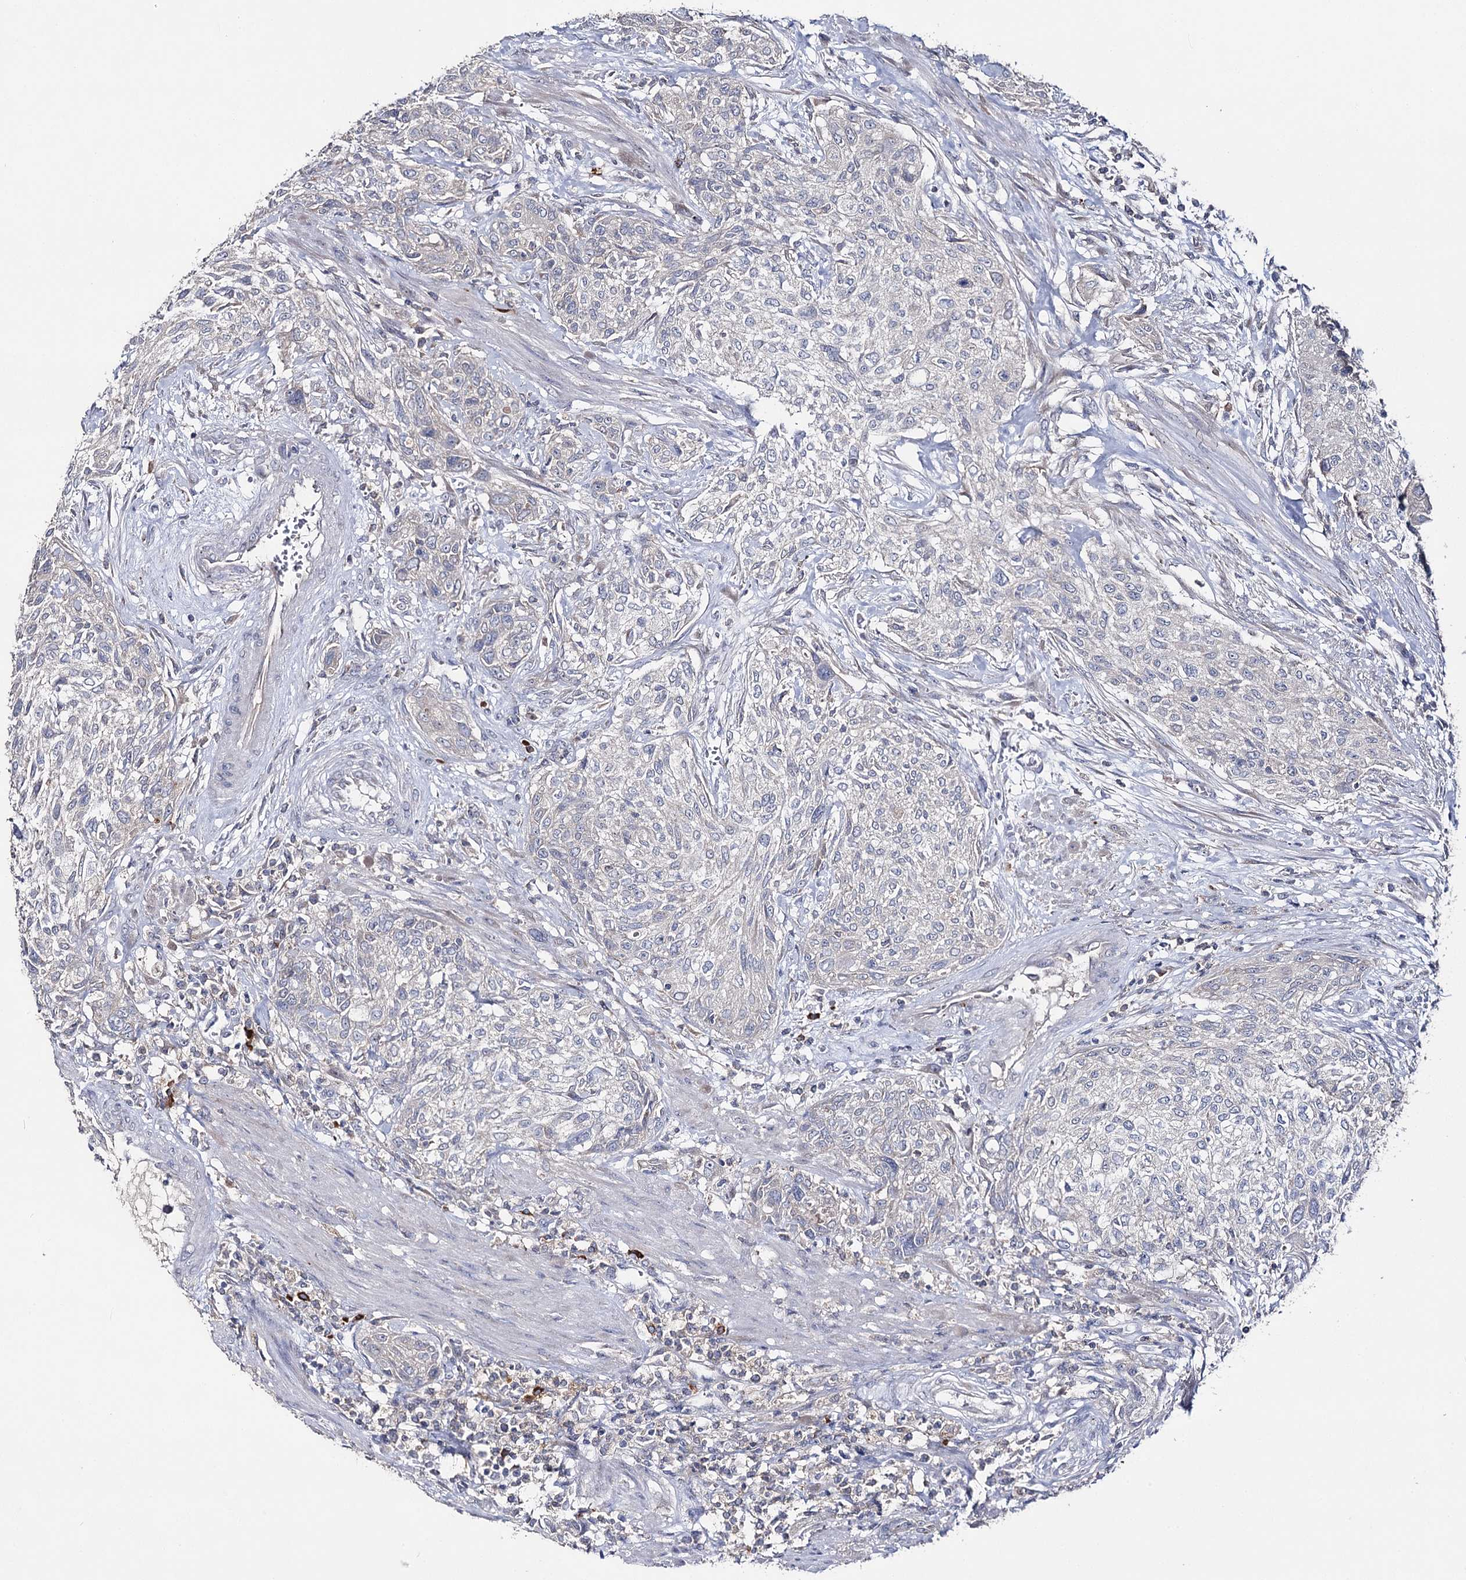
{"staining": {"intensity": "negative", "quantity": "none", "location": "none"}, "tissue": "urothelial cancer", "cell_type": "Tumor cells", "image_type": "cancer", "snomed": [{"axis": "morphology", "description": "Normal tissue, NOS"}, {"axis": "morphology", "description": "Urothelial carcinoma, NOS"}, {"axis": "topography", "description": "Urinary bladder"}, {"axis": "topography", "description": "Peripheral nerve tissue"}], "caption": "DAB immunohistochemical staining of urothelial cancer displays no significant expression in tumor cells.", "gene": "IL1RAP", "patient": {"sex": "male", "age": 35}}